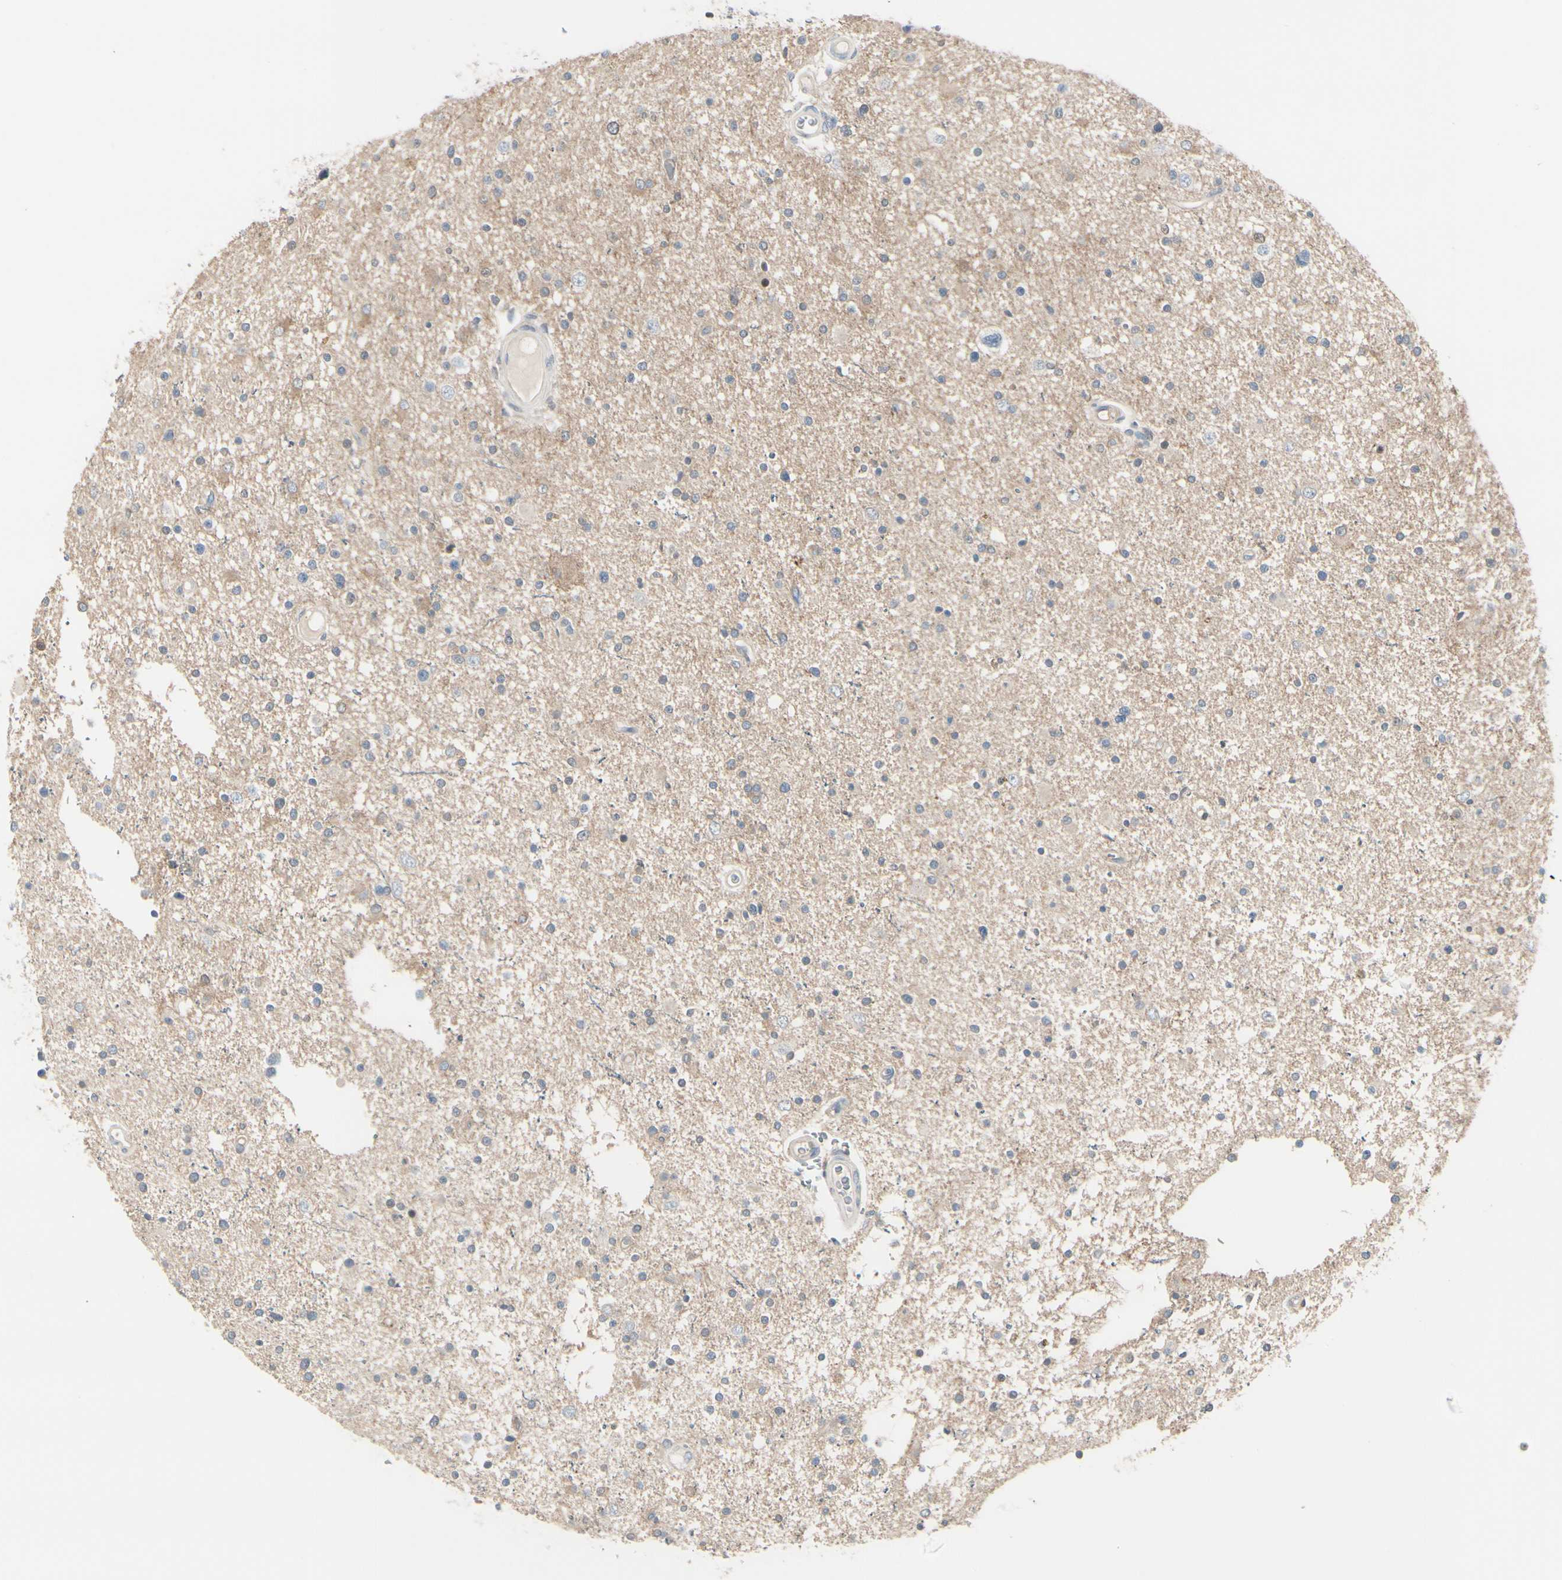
{"staining": {"intensity": "moderate", "quantity": "25%-75%", "location": "cytoplasmic/membranous"}, "tissue": "glioma", "cell_type": "Tumor cells", "image_type": "cancer", "snomed": [{"axis": "morphology", "description": "Glioma, malignant, High grade"}, {"axis": "topography", "description": "Brain"}], "caption": "Immunohistochemical staining of human malignant high-grade glioma displays moderate cytoplasmic/membranous protein positivity in about 25%-75% of tumor cells. (Brightfield microscopy of DAB IHC at high magnification).", "gene": "SLC9A3R1", "patient": {"sex": "male", "age": 33}}